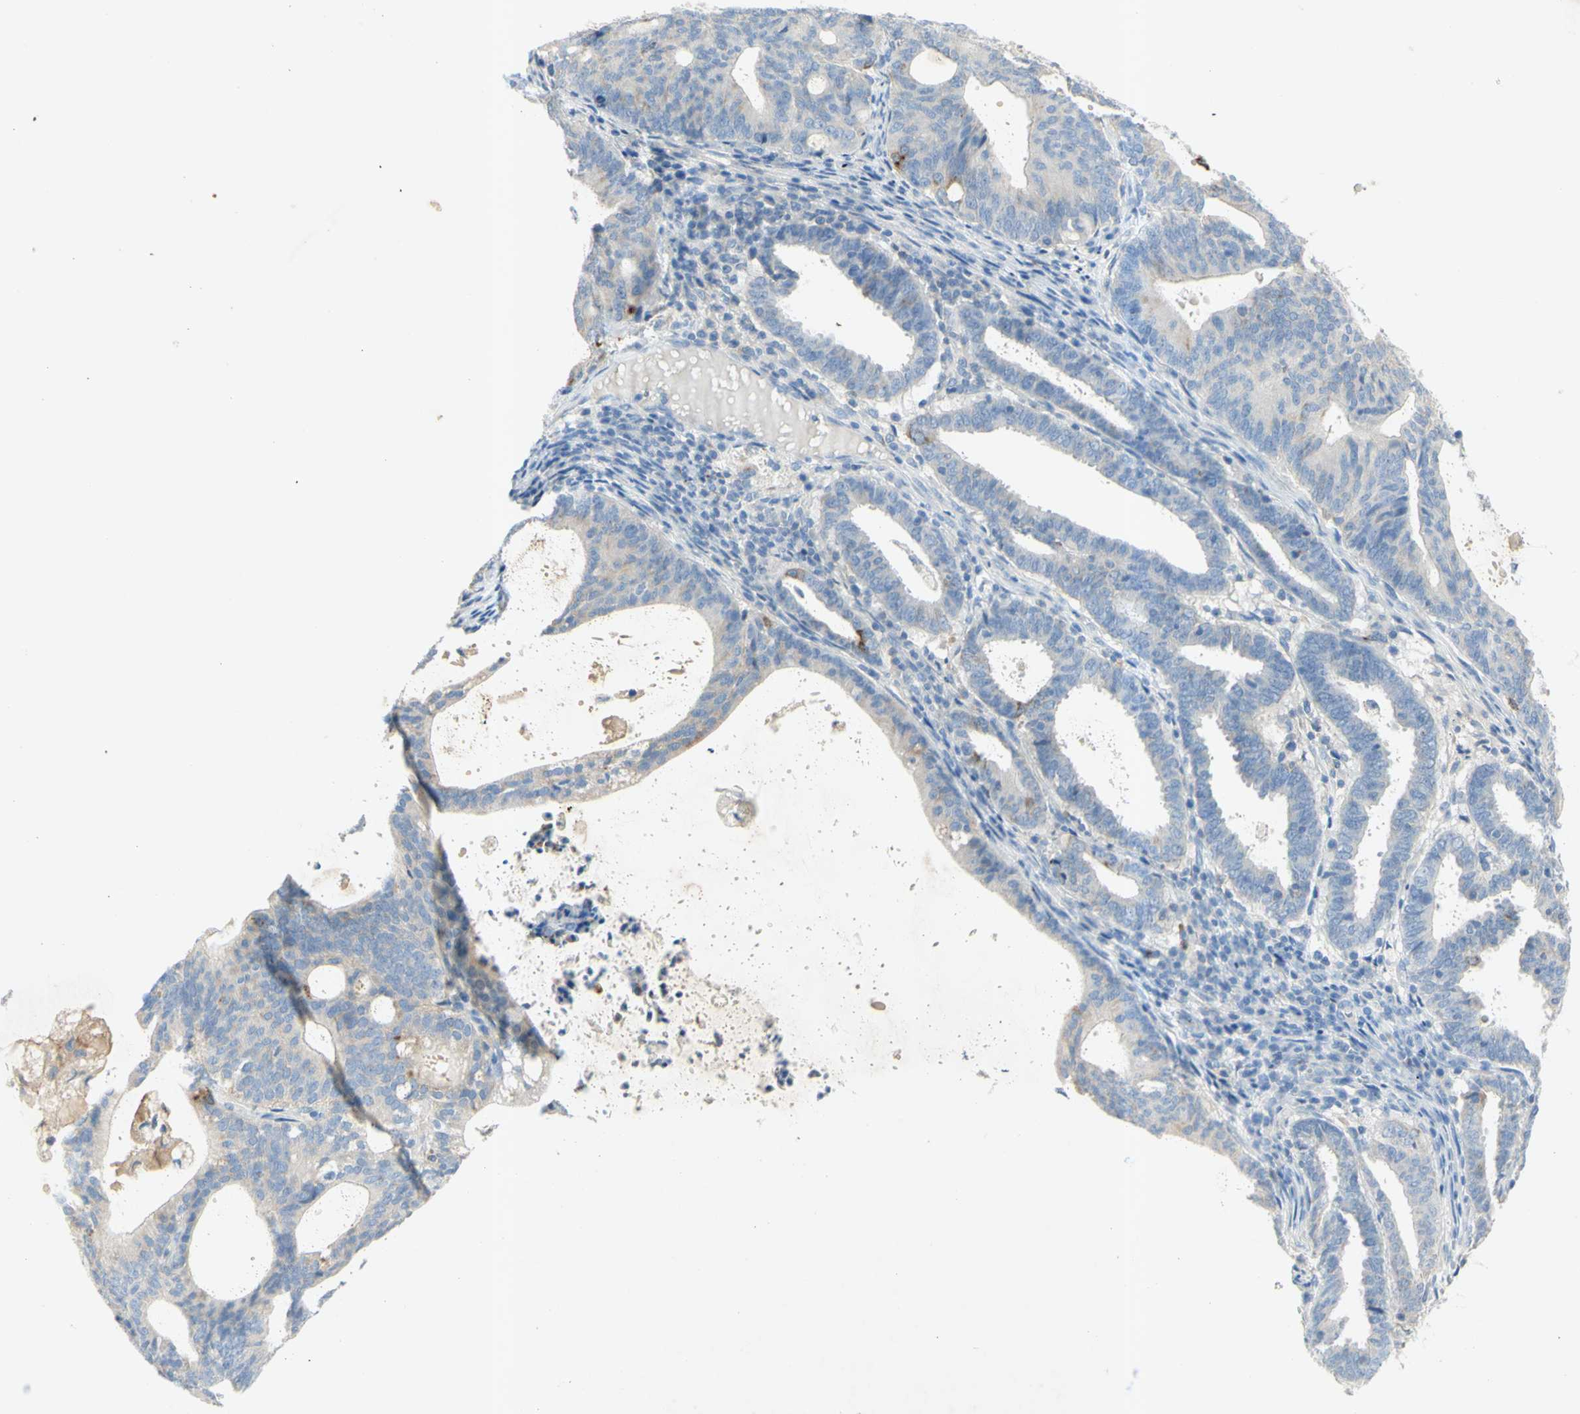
{"staining": {"intensity": "weak", "quantity": ">75%", "location": "cytoplasmic/membranous"}, "tissue": "endometrial cancer", "cell_type": "Tumor cells", "image_type": "cancer", "snomed": [{"axis": "morphology", "description": "Adenocarcinoma, NOS"}, {"axis": "topography", "description": "Uterus"}], "caption": "Immunohistochemical staining of human endometrial adenocarcinoma demonstrates low levels of weak cytoplasmic/membranous expression in approximately >75% of tumor cells.", "gene": "GDF15", "patient": {"sex": "female", "age": 83}}